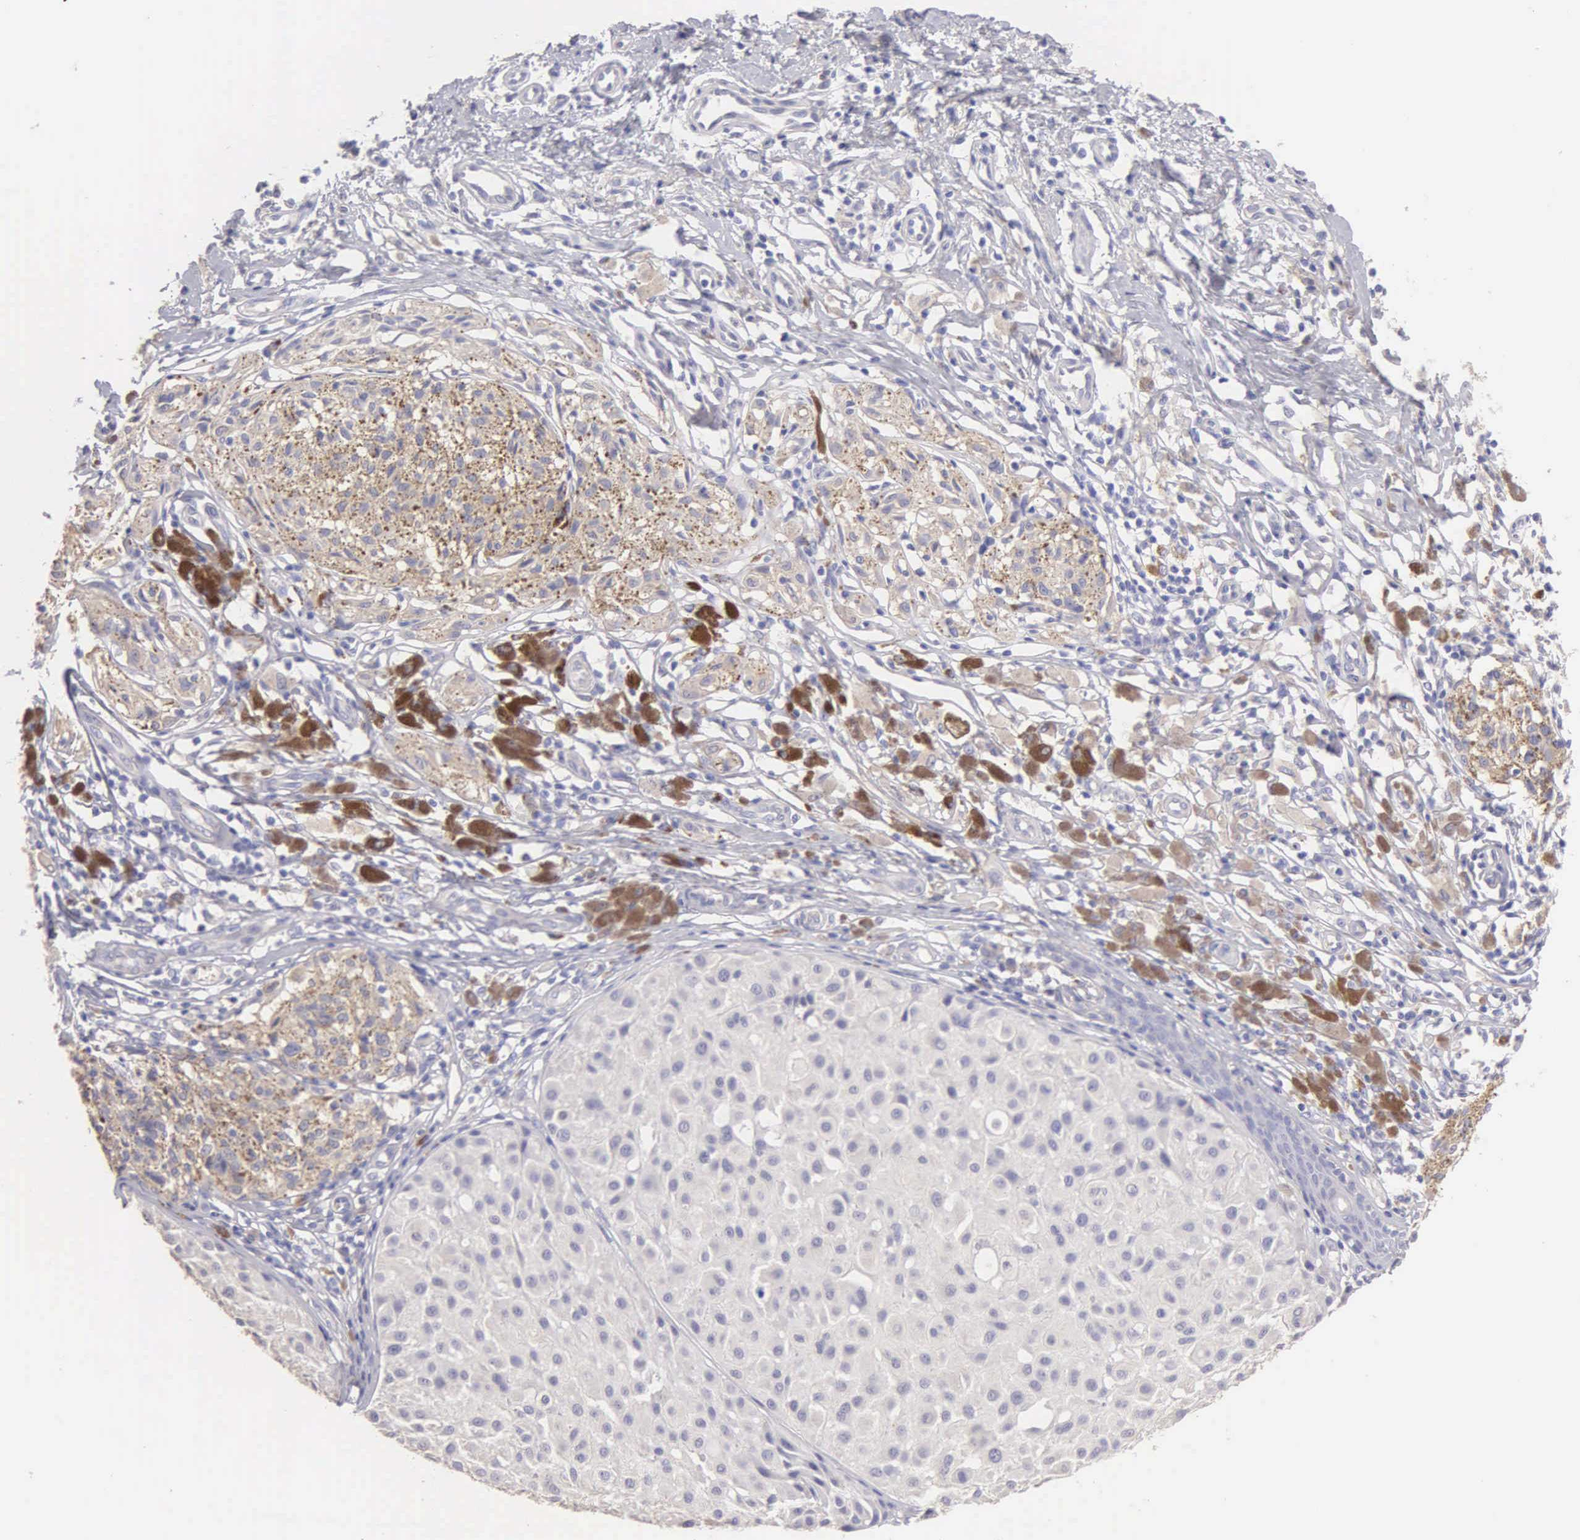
{"staining": {"intensity": "negative", "quantity": "none", "location": "none"}, "tissue": "melanoma", "cell_type": "Tumor cells", "image_type": "cancer", "snomed": [{"axis": "morphology", "description": "Malignant melanoma, NOS"}, {"axis": "topography", "description": "Skin"}], "caption": "IHC of human malignant melanoma exhibits no staining in tumor cells.", "gene": "APP", "patient": {"sex": "male", "age": 36}}